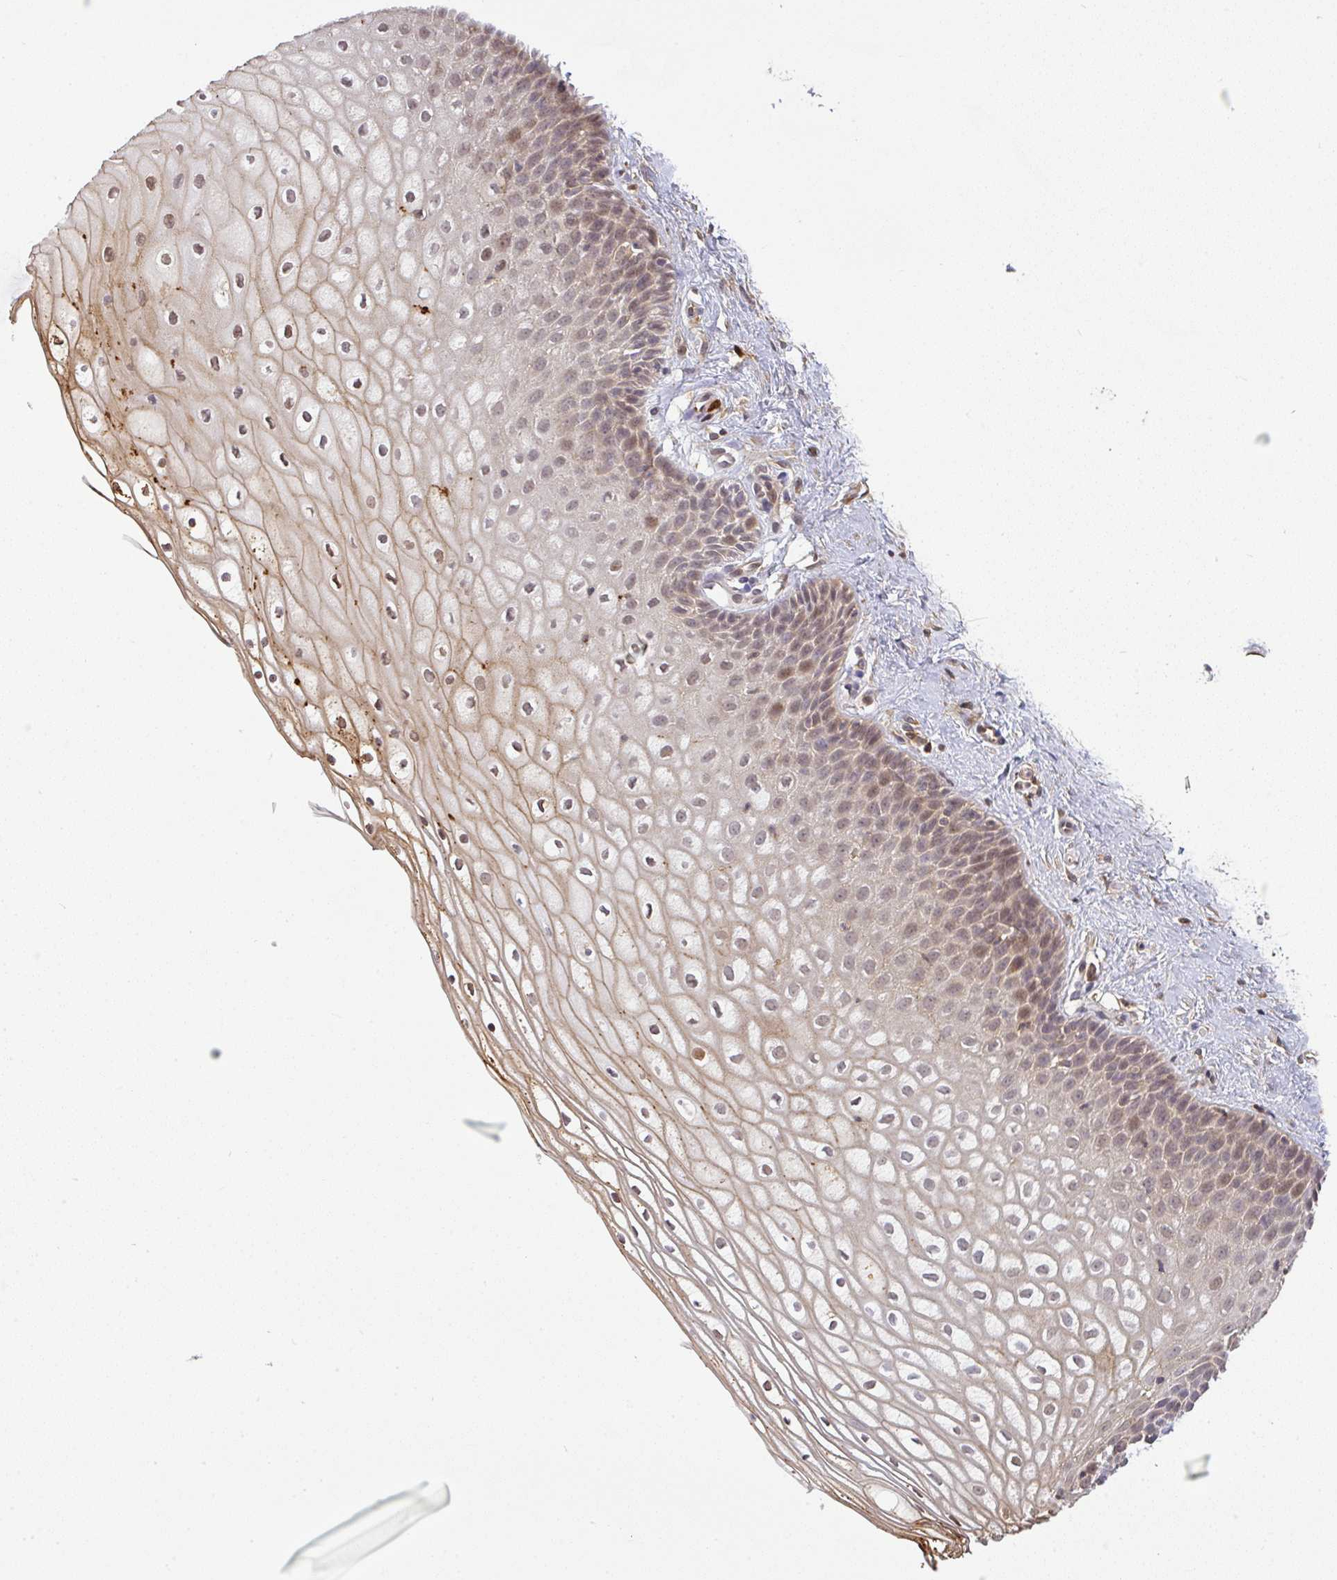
{"staining": {"intensity": "moderate", "quantity": "25%-75%", "location": "cytoplasmic/membranous,nuclear"}, "tissue": "cervix", "cell_type": "Glandular cells", "image_type": "normal", "snomed": [{"axis": "morphology", "description": "Normal tissue, NOS"}, {"axis": "topography", "description": "Cervix"}], "caption": "High-power microscopy captured an immunohistochemistry image of benign cervix, revealing moderate cytoplasmic/membranous,nuclear positivity in about 25%-75% of glandular cells.", "gene": "FAM153A", "patient": {"sex": "female", "age": 36}}